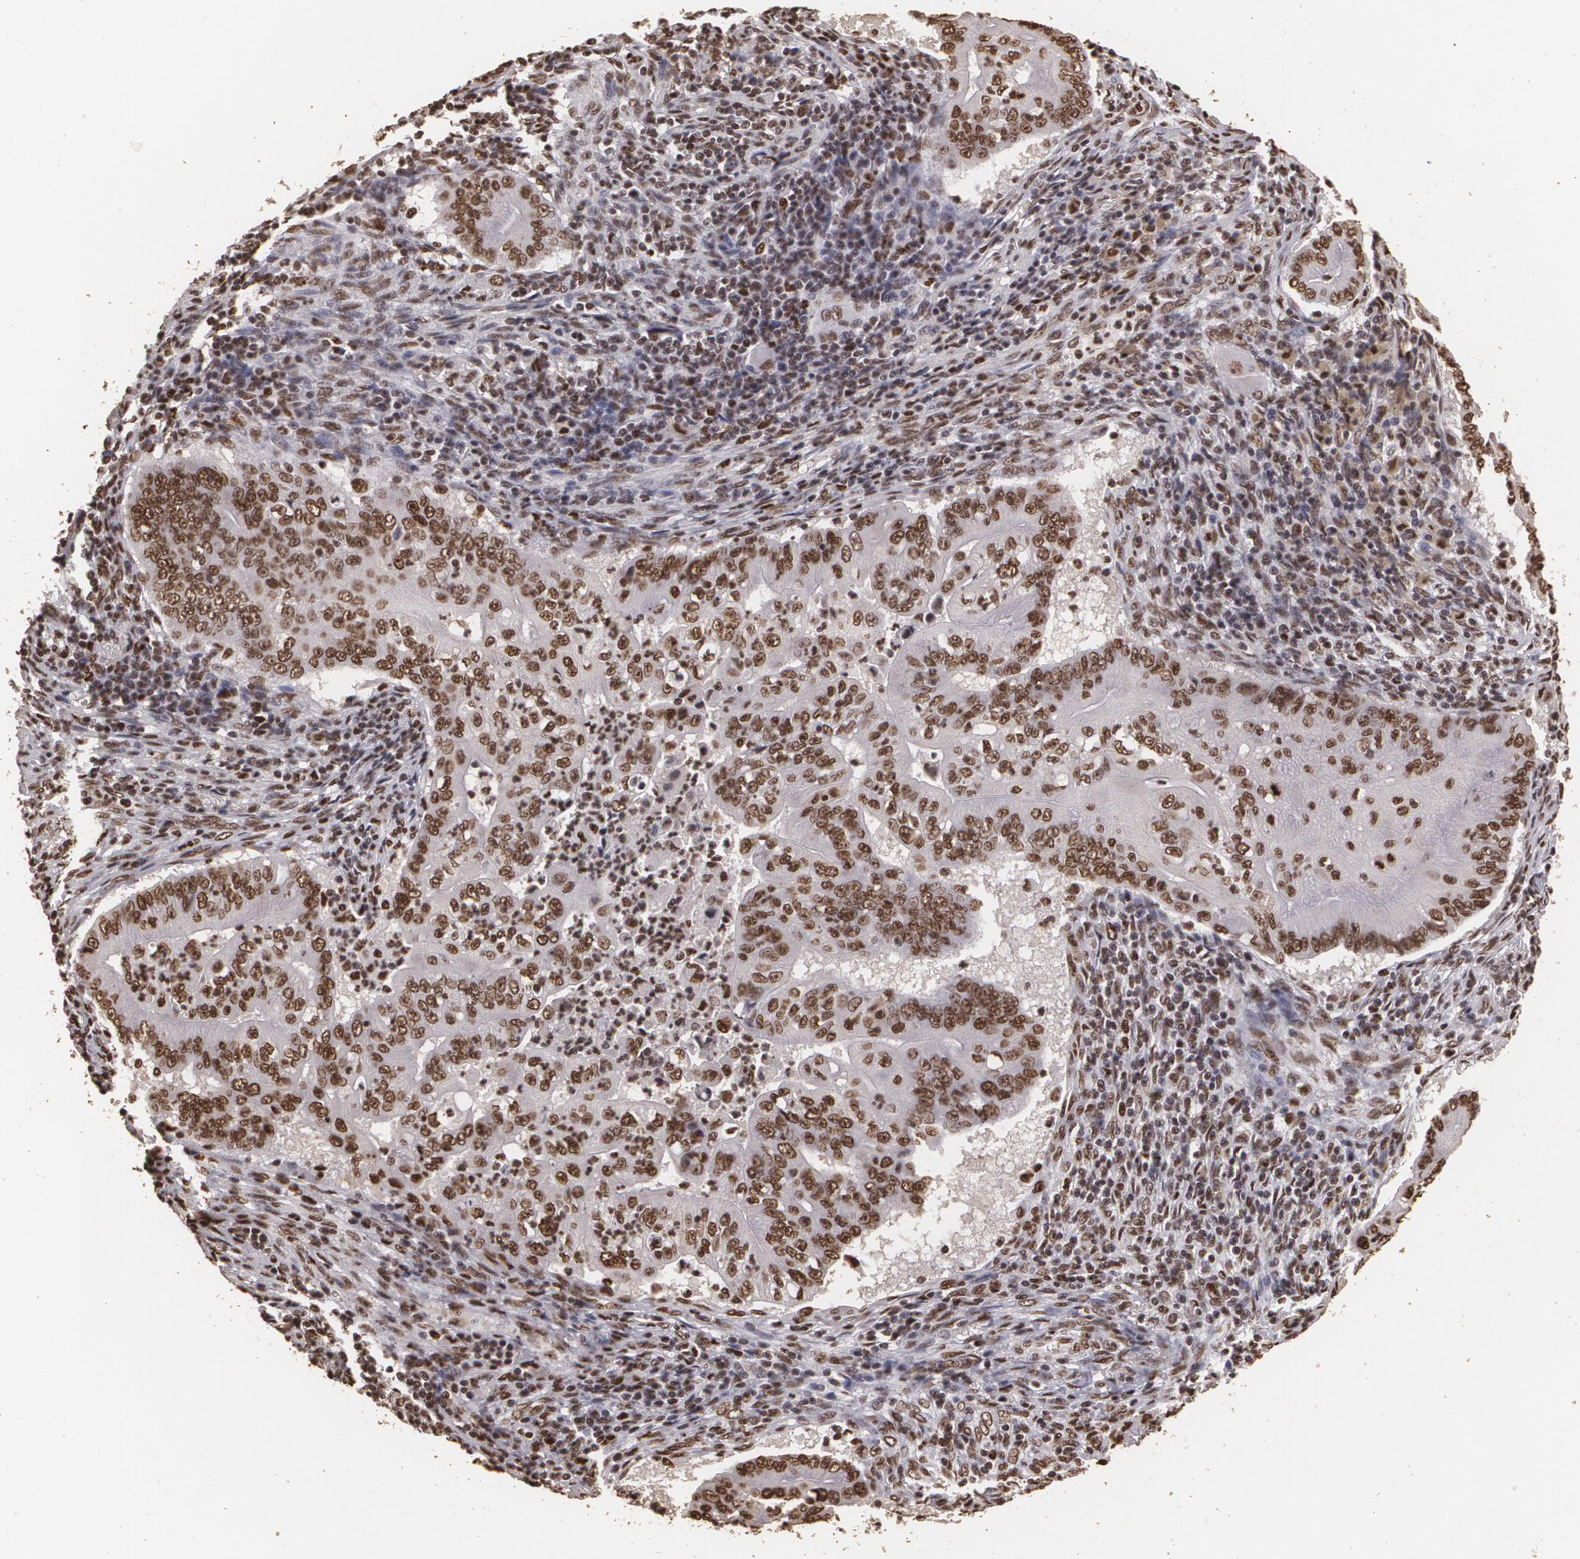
{"staining": {"intensity": "strong", "quantity": ">75%", "location": "nuclear"}, "tissue": "pancreatic cancer", "cell_type": "Tumor cells", "image_type": "cancer", "snomed": [{"axis": "morphology", "description": "Adenocarcinoma, NOS"}, {"axis": "topography", "description": "Pancreas"}], "caption": "Protein staining by immunohistochemistry (IHC) displays strong nuclear staining in approximately >75% of tumor cells in pancreatic adenocarcinoma.", "gene": "RCOR1", "patient": {"sex": "male", "age": 62}}